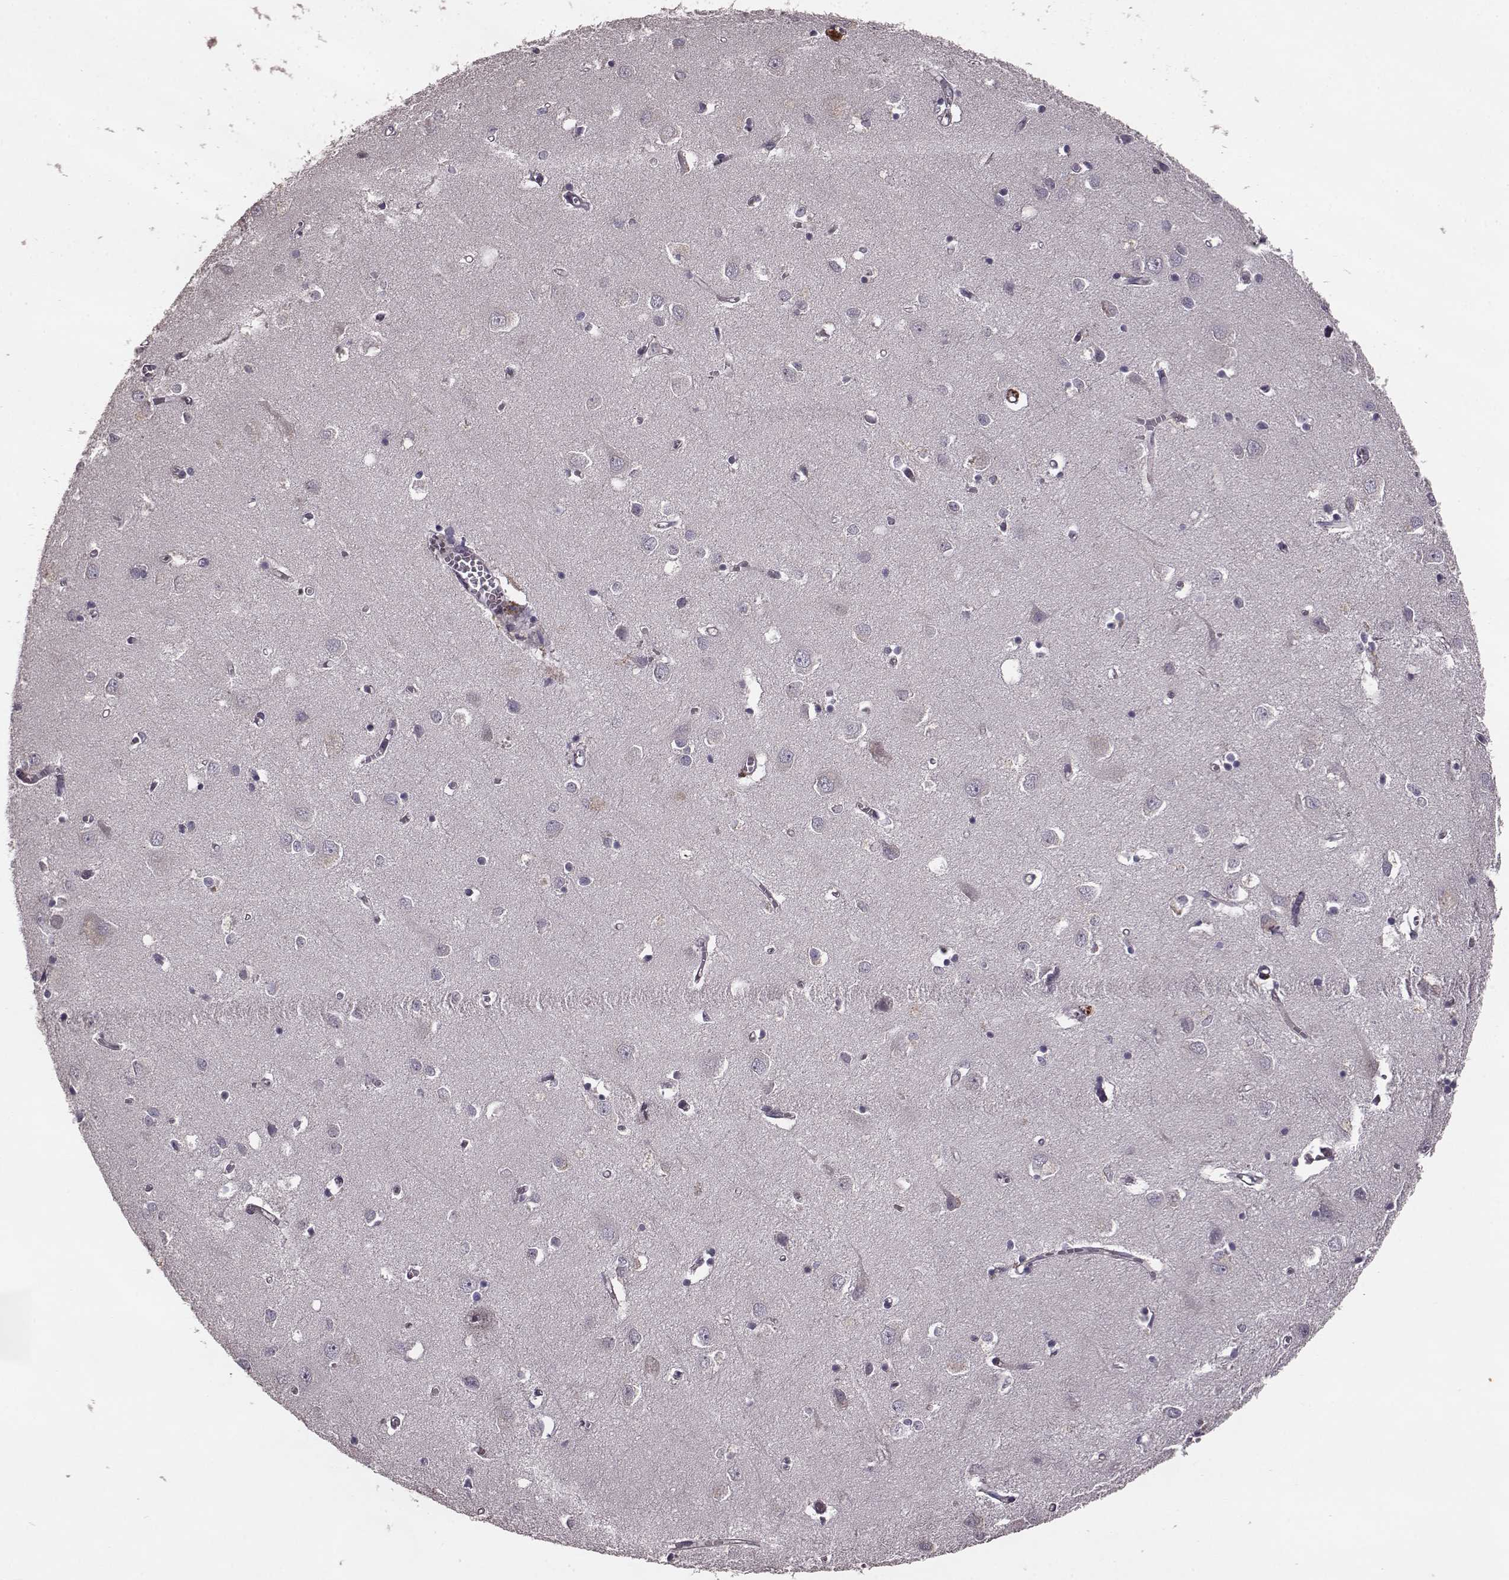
{"staining": {"intensity": "negative", "quantity": "none", "location": "none"}, "tissue": "cerebral cortex", "cell_type": "Endothelial cells", "image_type": "normal", "snomed": [{"axis": "morphology", "description": "Normal tissue, NOS"}, {"axis": "topography", "description": "Cerebral cortex"}], "caption": "DAB immunohistochemical staining of unremarkable cerebral cortex reveals no significant staining in endothelial cells.", "gene": "SLC52A3", "patient": {"sex": "male", "age": 70}}